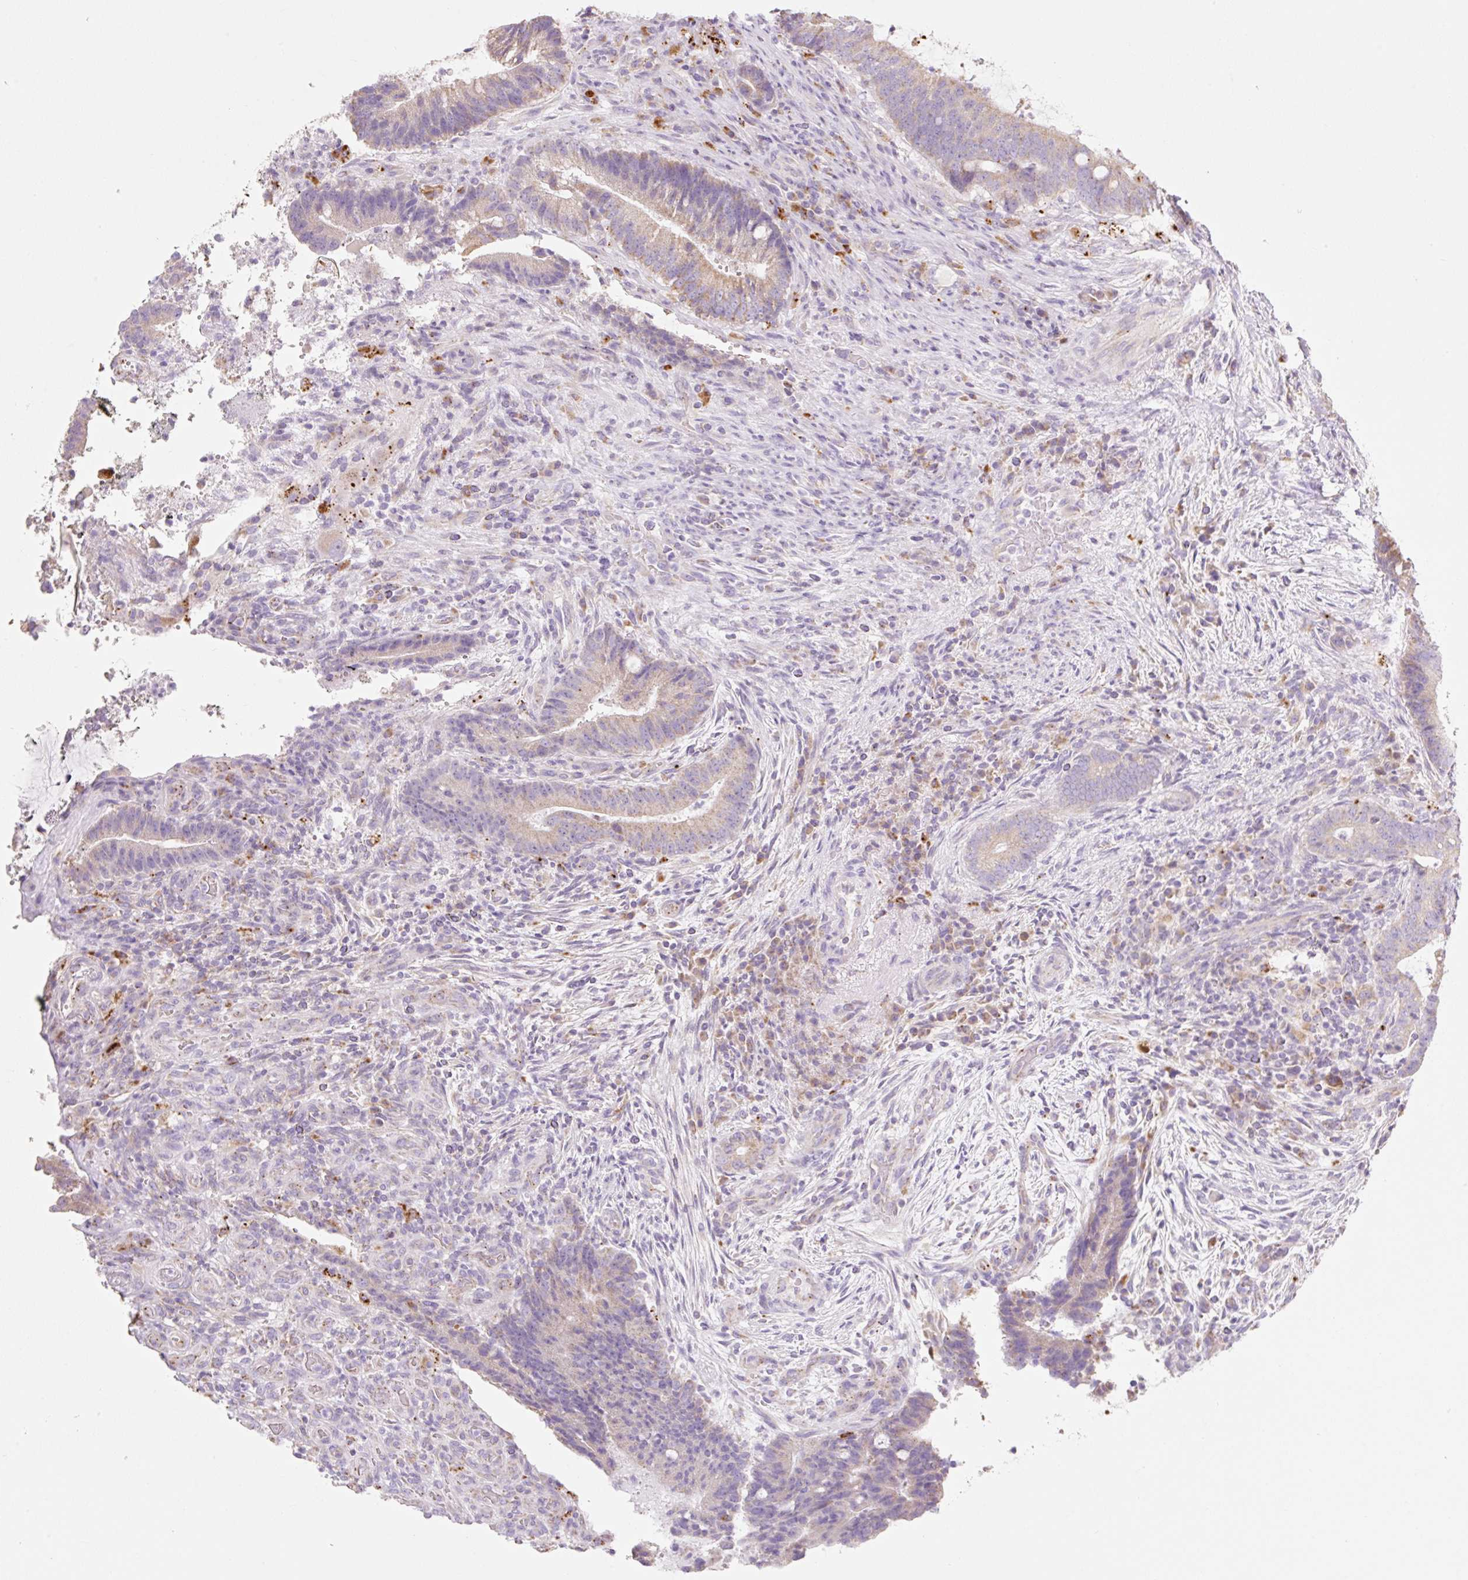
{"staining": {"intensity": "weak", "quantity": ">75%", "location": "cytoplasmic/membranous"}, "tissue": "colorectal cancer", "cell_type": "Tumor cells", "image_type": "cancer", "snomed": [{"axis": "morphology", "description": "Adenocarcinoma, NOS"}, {"axis": "topography", "description": "Colon"}], "caption": "Colorectal cancer (adenocarcinoma) stained with DAB (3,3'-diaminobenzidine) immunohistochemistry reveals low levels of weak cytoplasmic/membranous expression in approximately >75% of tumor cells.", "gene": "CLEC3A", "patient": {"sex": "female", "age": 43}}